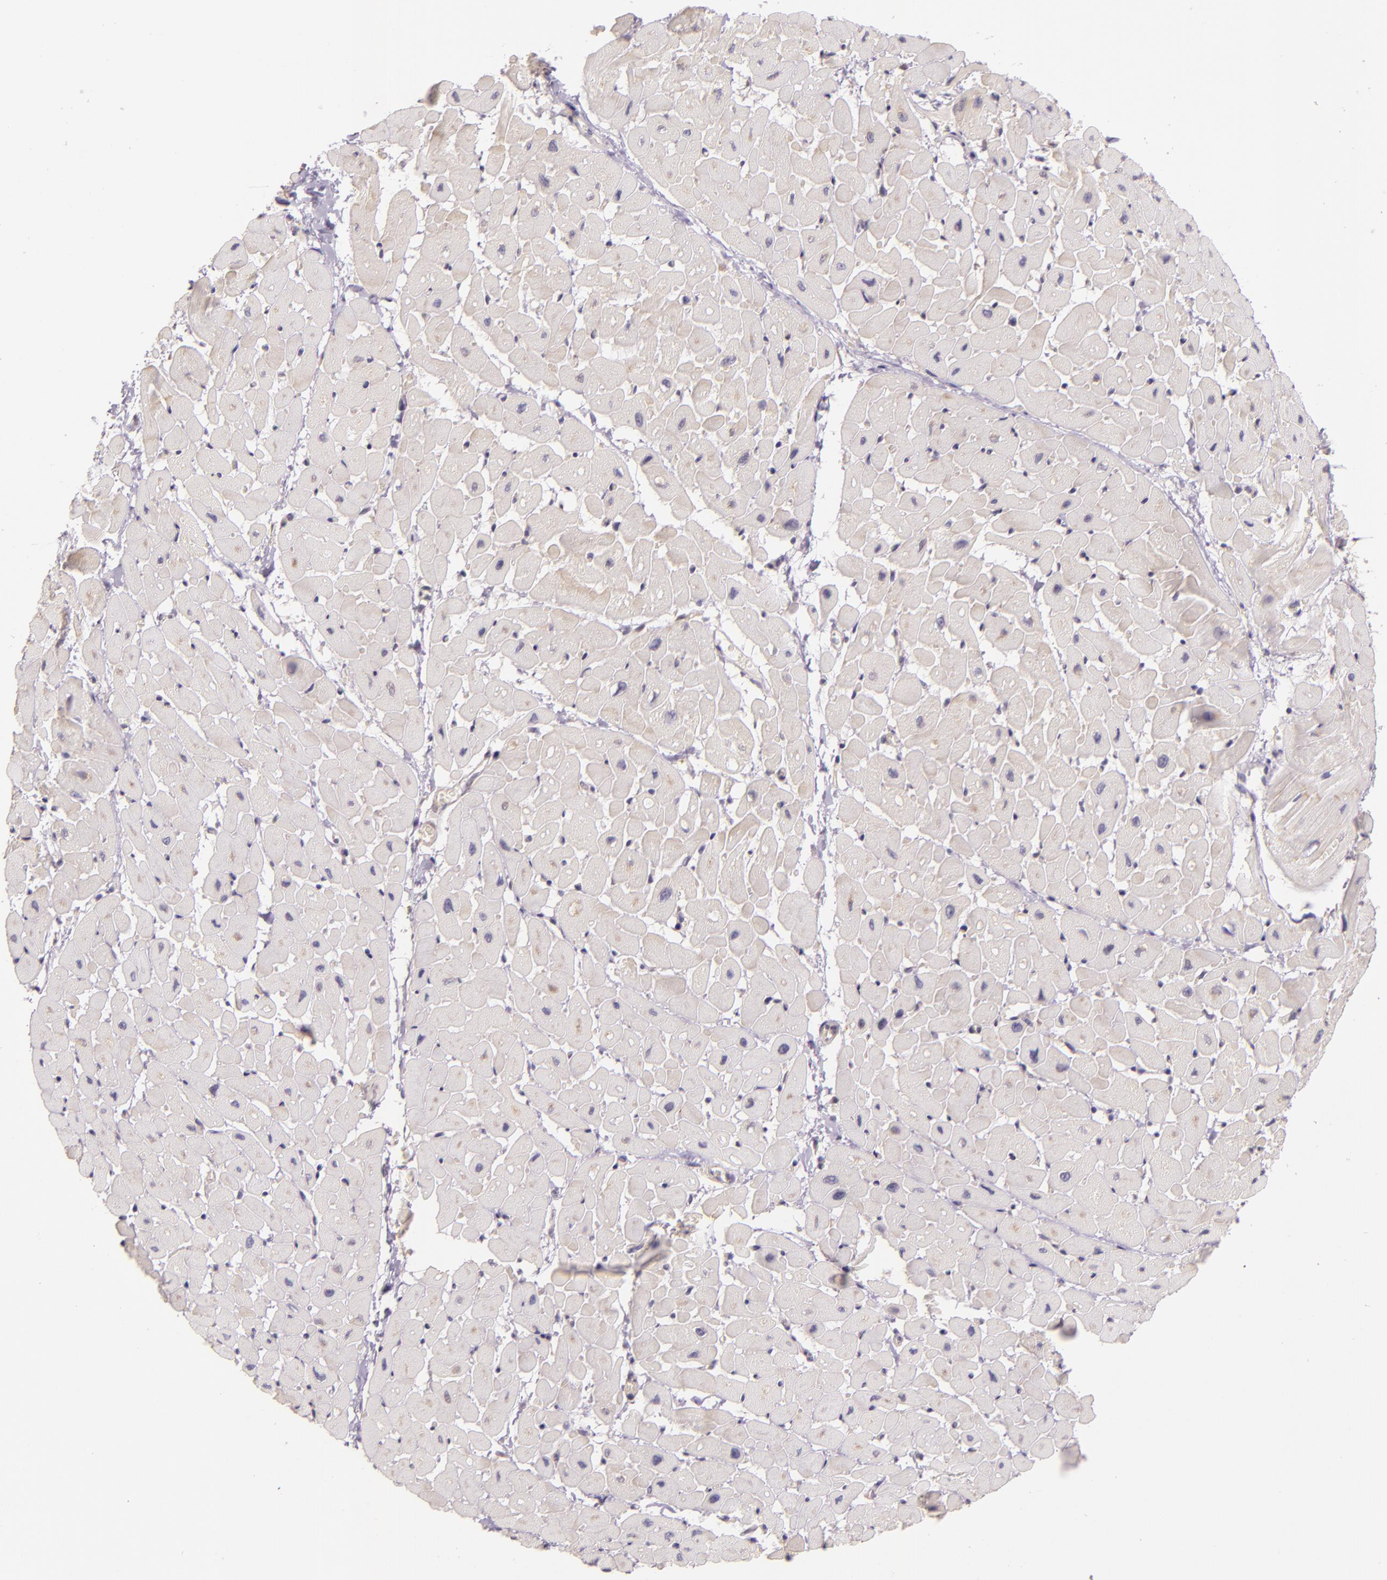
{"staining": {"intensity": "negative", "quantity": "none", "location": "none"}, "tissue": "heart muscle", "cell_type": "Cardiomyocytes", "image_type": "normal", "snomed": [{"axis": "morphology", "description": "Normal tissue, NOS"}, {"axis": "topography", "description": "Heart"}], "caption": "The image displays no significant expression in cardiomyocytes of heart muscle.", "gene": "ARMH4", "patient": {"sex": "male", "age": 45}}